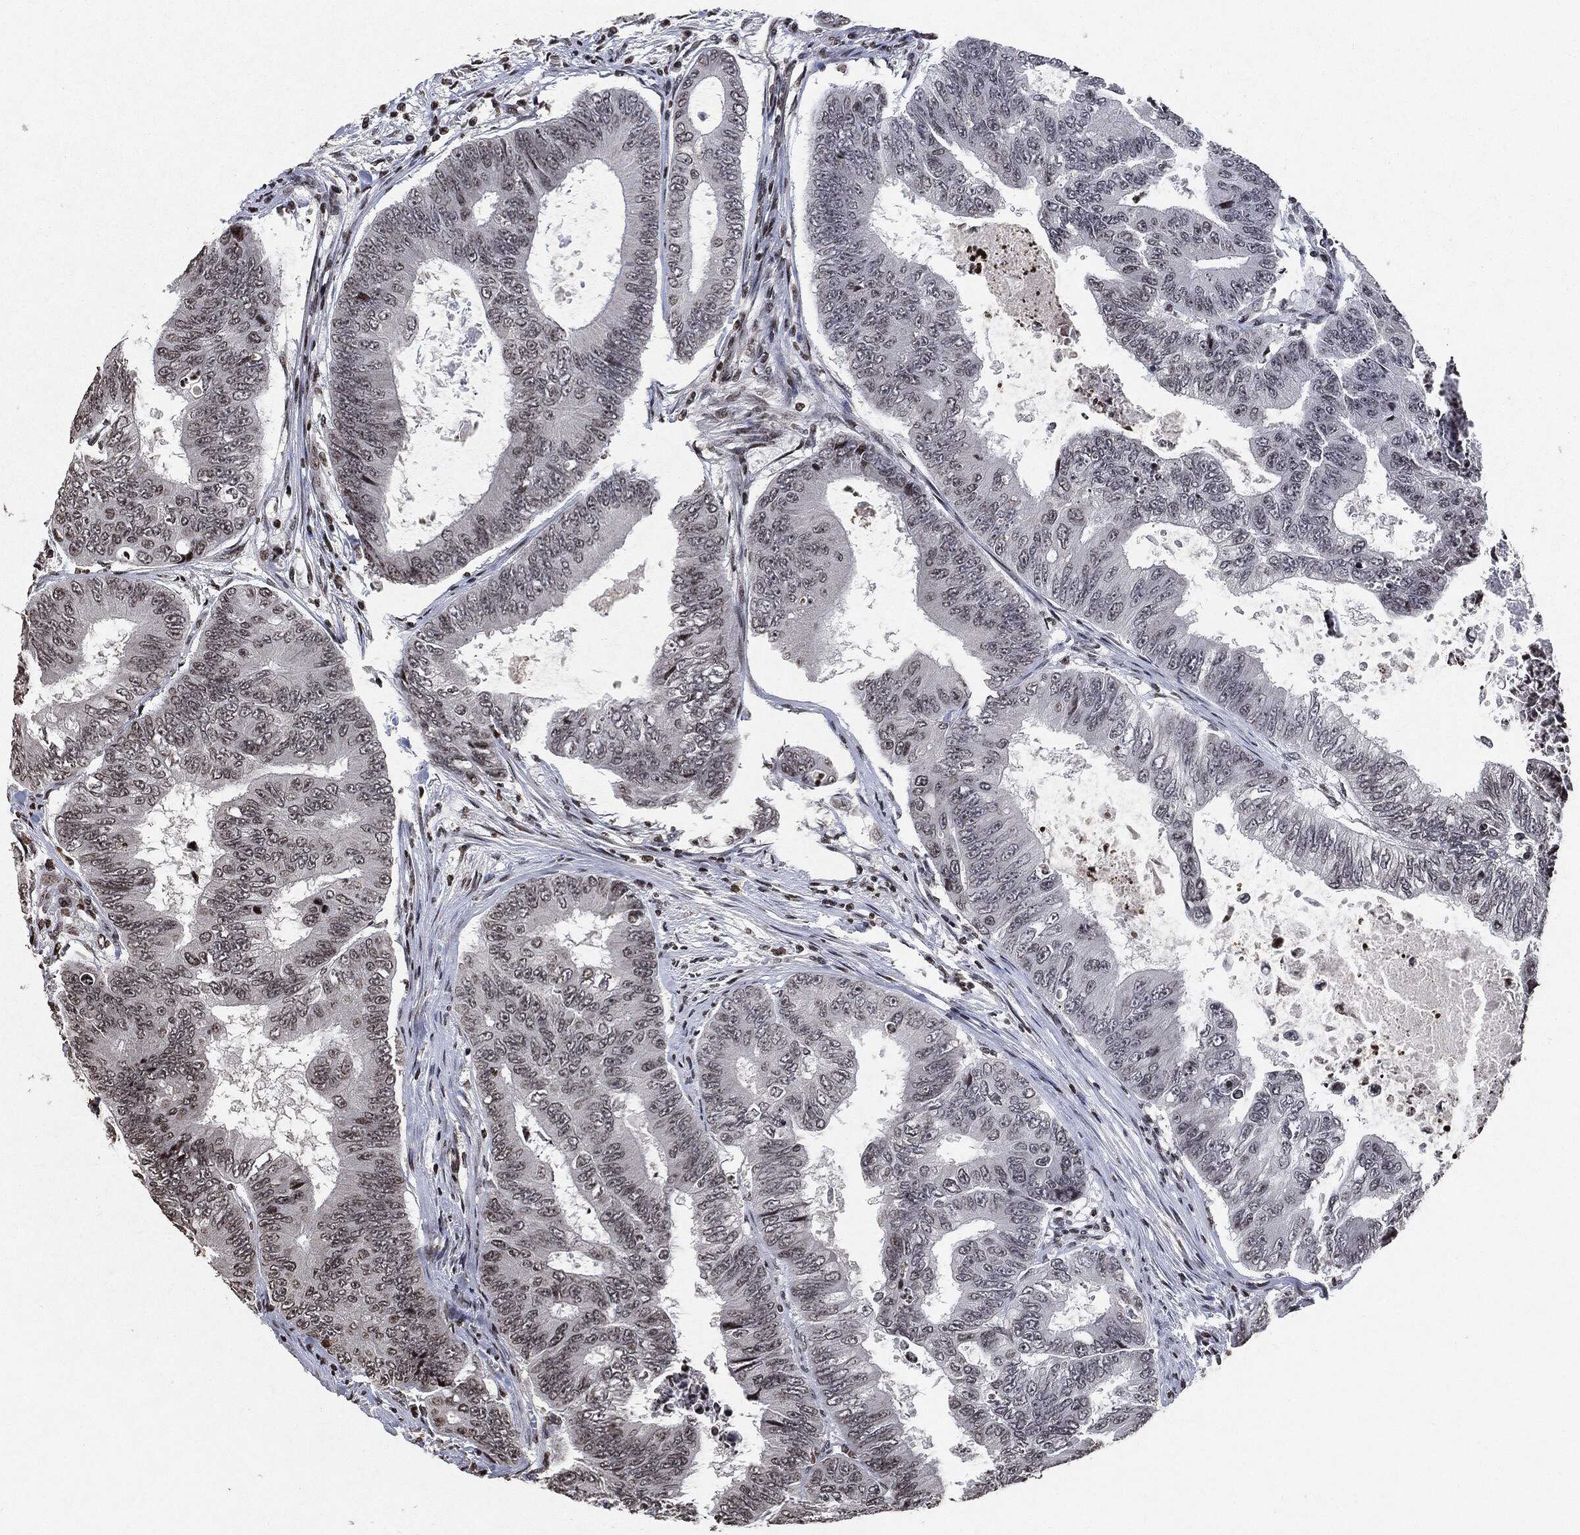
{"staining": {"intensity": "moderate", "quantity": "<25%", "location": "nuclear"}, "tissue": "colorectal cancer", "cell_type": "Tumor cells", "image_type": "cancer", "snomed": [{"axis": "morphology", "description": "Adenocarcinoma, NOS"}, {"axis": "topography", "description": "Colon"}], "caption": "This is a photomicrograph of immunohistochemistry (IHC) staining of colorectal cancer, which shows moderate staining in the nuclear of tumor cells.", "gene": "JUN", "patient": {"sex": "female", "age": 48}}